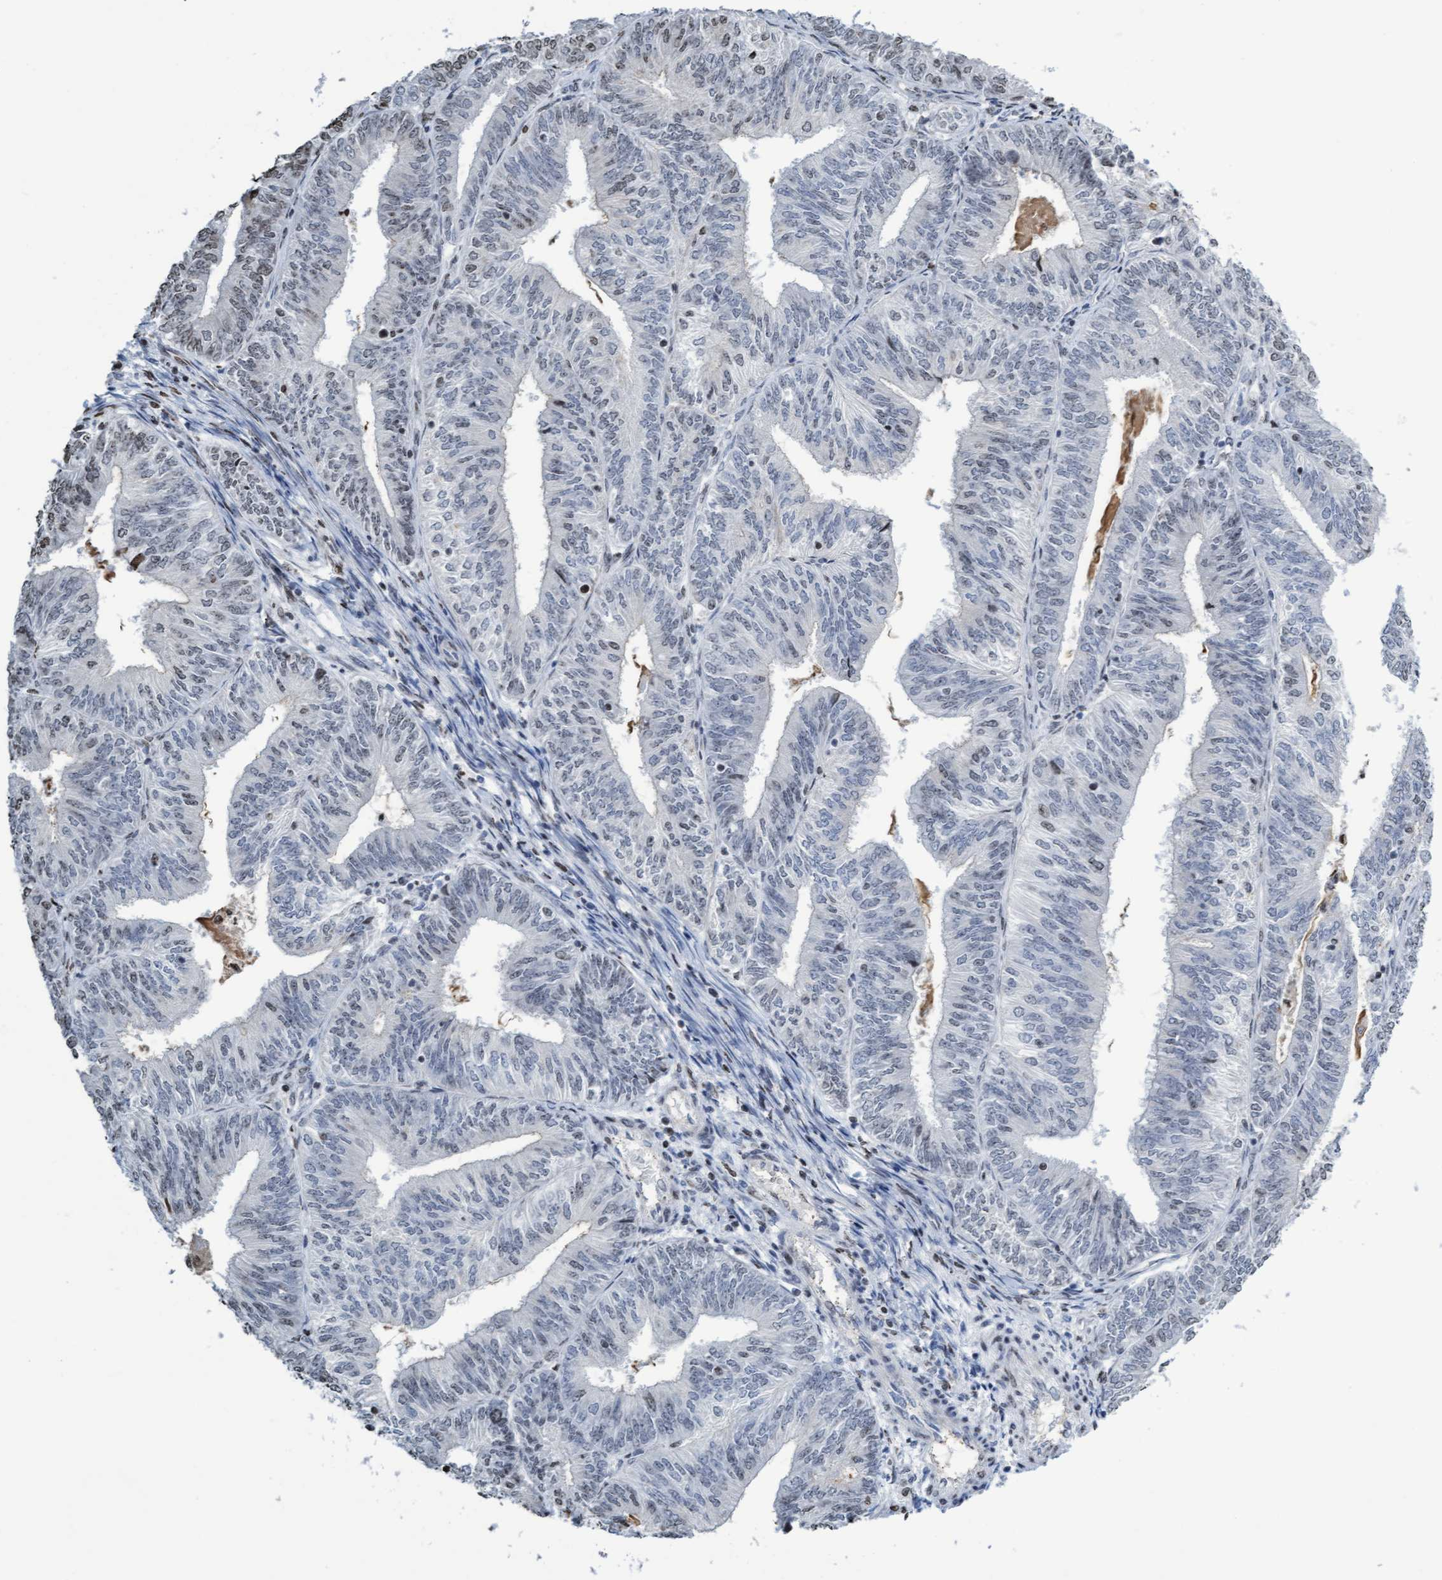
{"staining": {"intensity": "weak", "quantity": "<25%", "location": "nuclear"}, "tissue": "endometrial cancer", "cell_type": "Tumor cells", "image_type": "cancer", "snomed": [{"axis": "morphology", "description": "Adenocarcinoma, NOS"}, {"axis": "topography", "description": "Endometrium"}], "caption": "A histopathology image of adenocarcinoma (endometrial) stained for a protein displays no brown staining in tumor cells. (DAB IHC visualized using brightfield microscopy, high magnification).", "gene": "CBX2", "patient": {"sex": "female", "age": 58}}